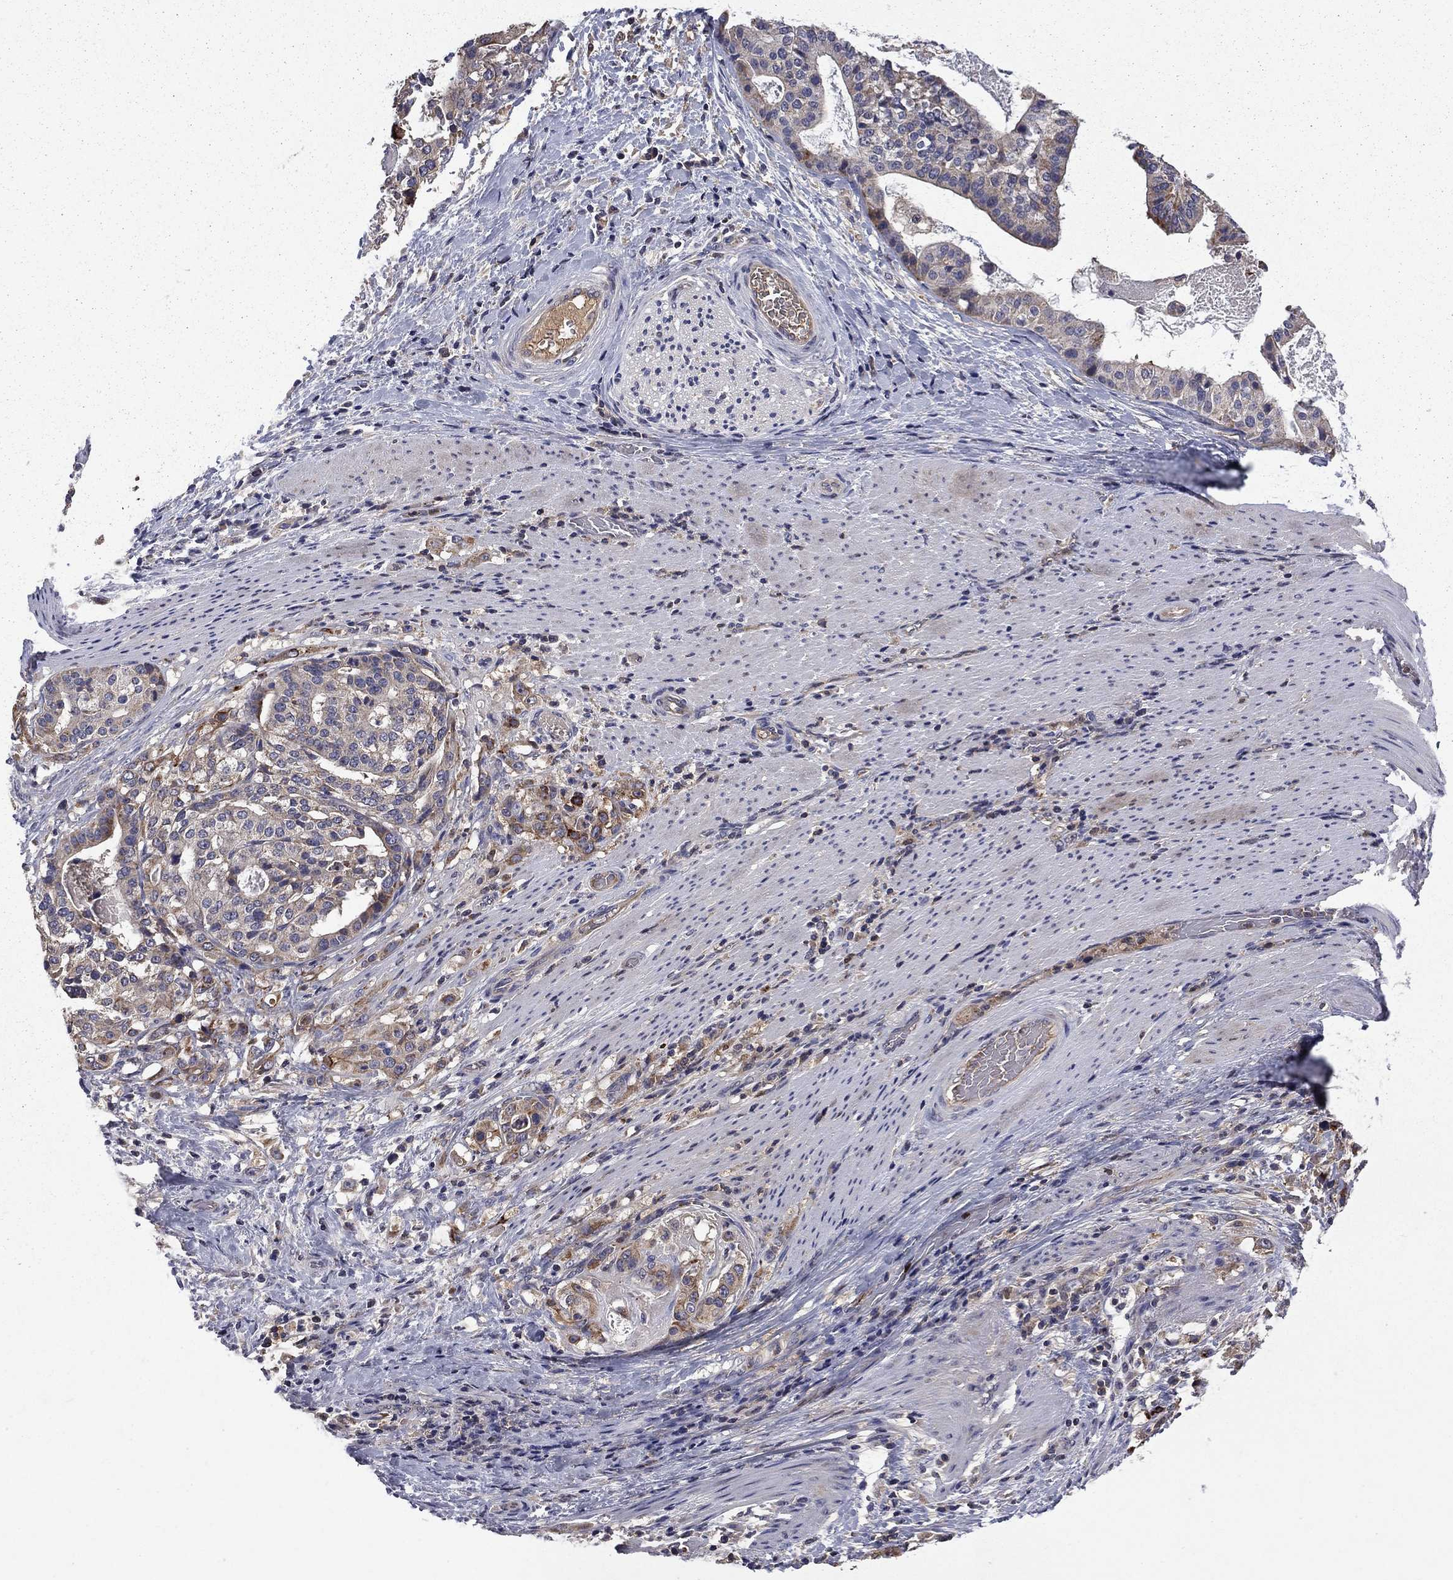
{"staining": {"intensity": "moderate", "quantity": "25%-75%", "location": "cytoplasmic/membranous"}, "tissue": "stomach cancer", "cell_type": "Tumor cells", "image_type": "cancer", "snomed": [{"axis": "morphology", "description": "Adenocarcinoma, NOS"}, {"axis": "topography", "description": "Stomach"}], "caption": "A photomicrograph showing moderate cytoplasmic/membranous expression in about 25%-75% of tumor cells in stomach adenocarcinoma, as visualized by brown immunohistochemical staining.", "gene": "CEACAM7", "patient": {"sex": "male", "age": 48}}